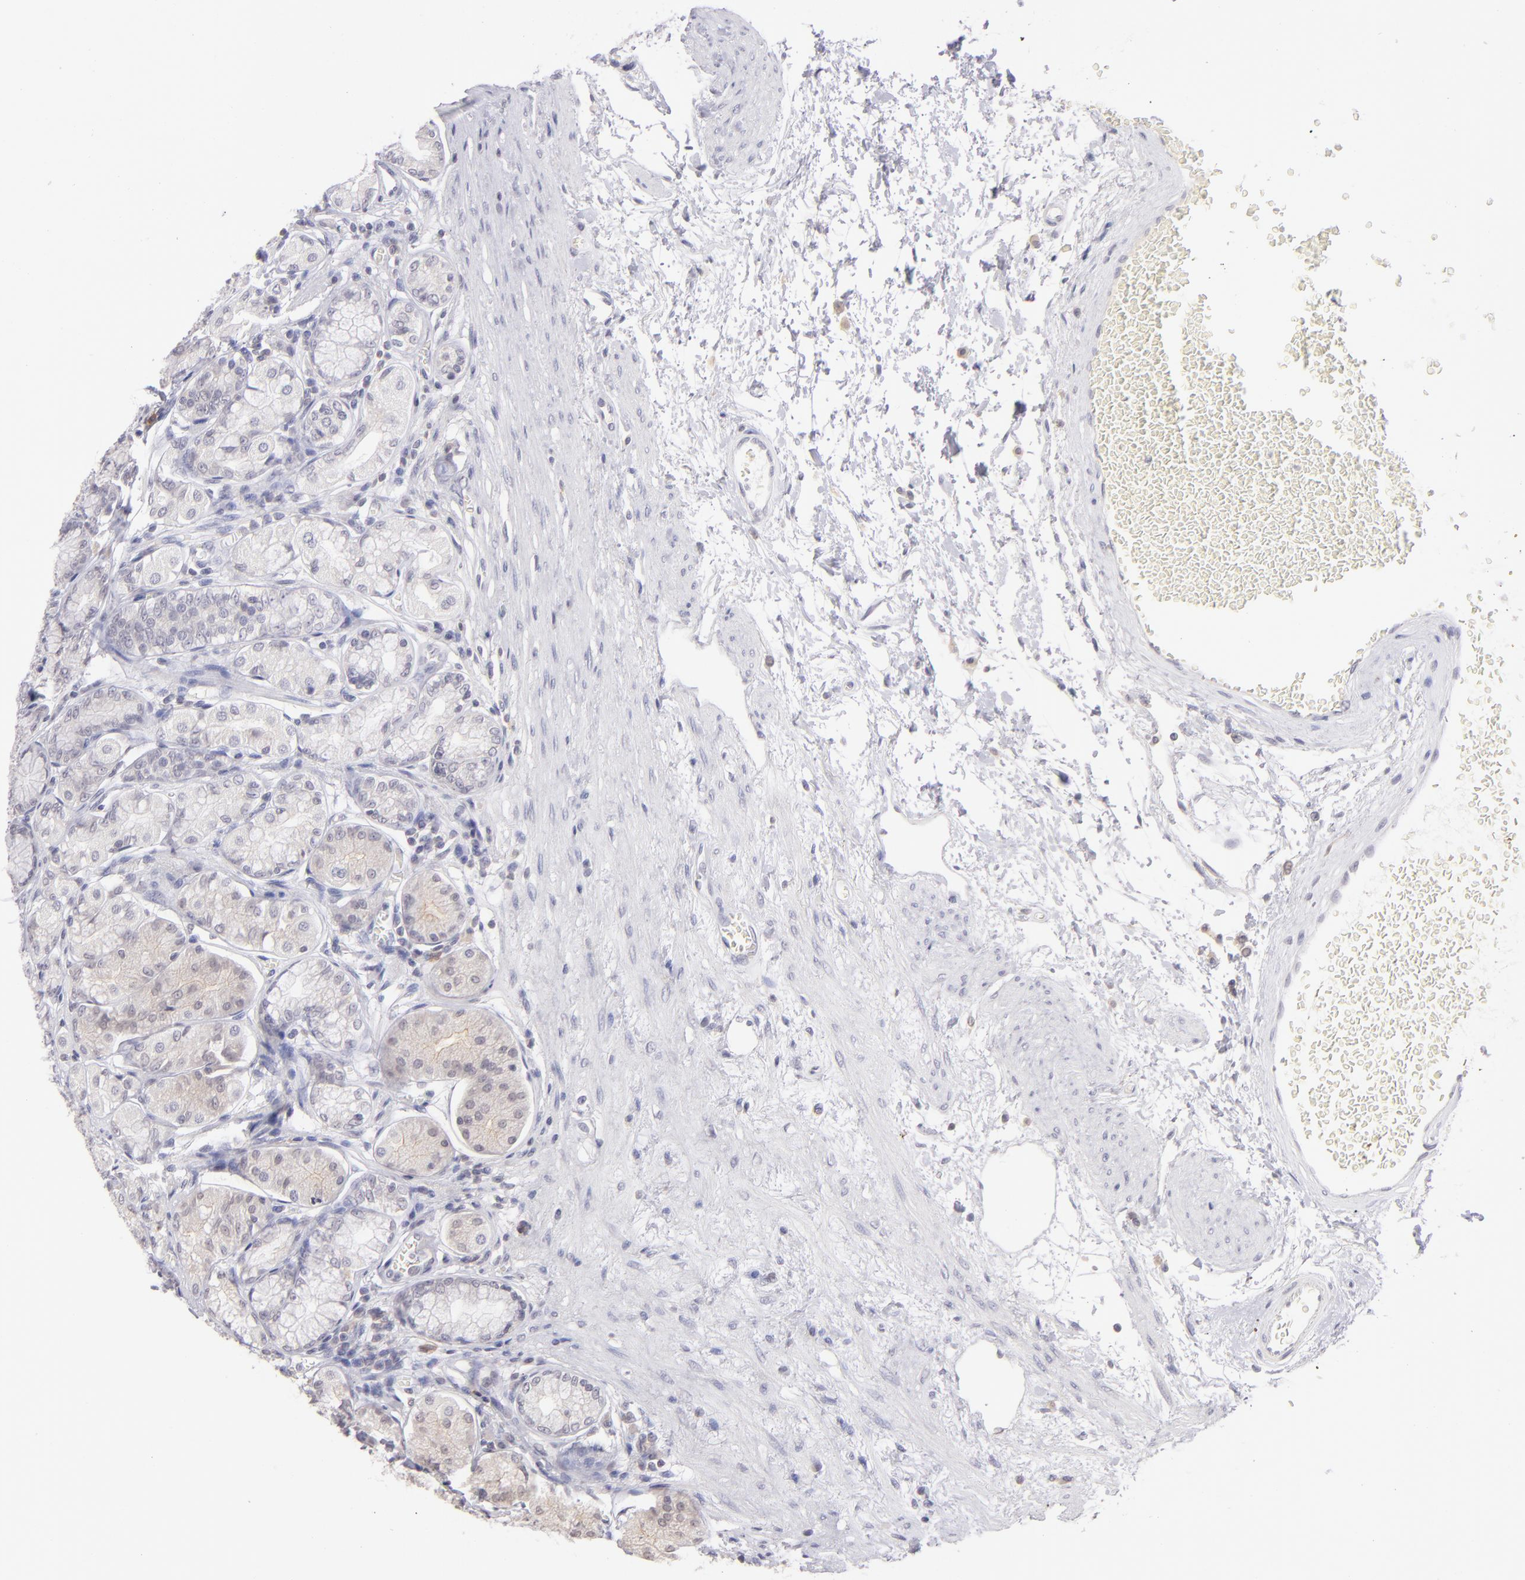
{"staining": {"intensity": "weak", "quantity": "<25%", "location": "cytoplasmic/membranous"}, "tissue": "stomach", "cell_type": "Glandular cells", "image_type": "normal", "snomed": [{"axis": "morphology", "description": "Normal tissue, NOS"}, {"axis": "topography", "description": "Stomach"}, {"axis": "topography", "description": "Stomach, lower"}], "caption": "Glandular cells show no significant staining in normal stomach. (DAB (3,3'-diaminobenzidine) immunohistochemistry, high magnification).", "gene": "IL2RA", "patient": {"sex": "male", "age": 76}}